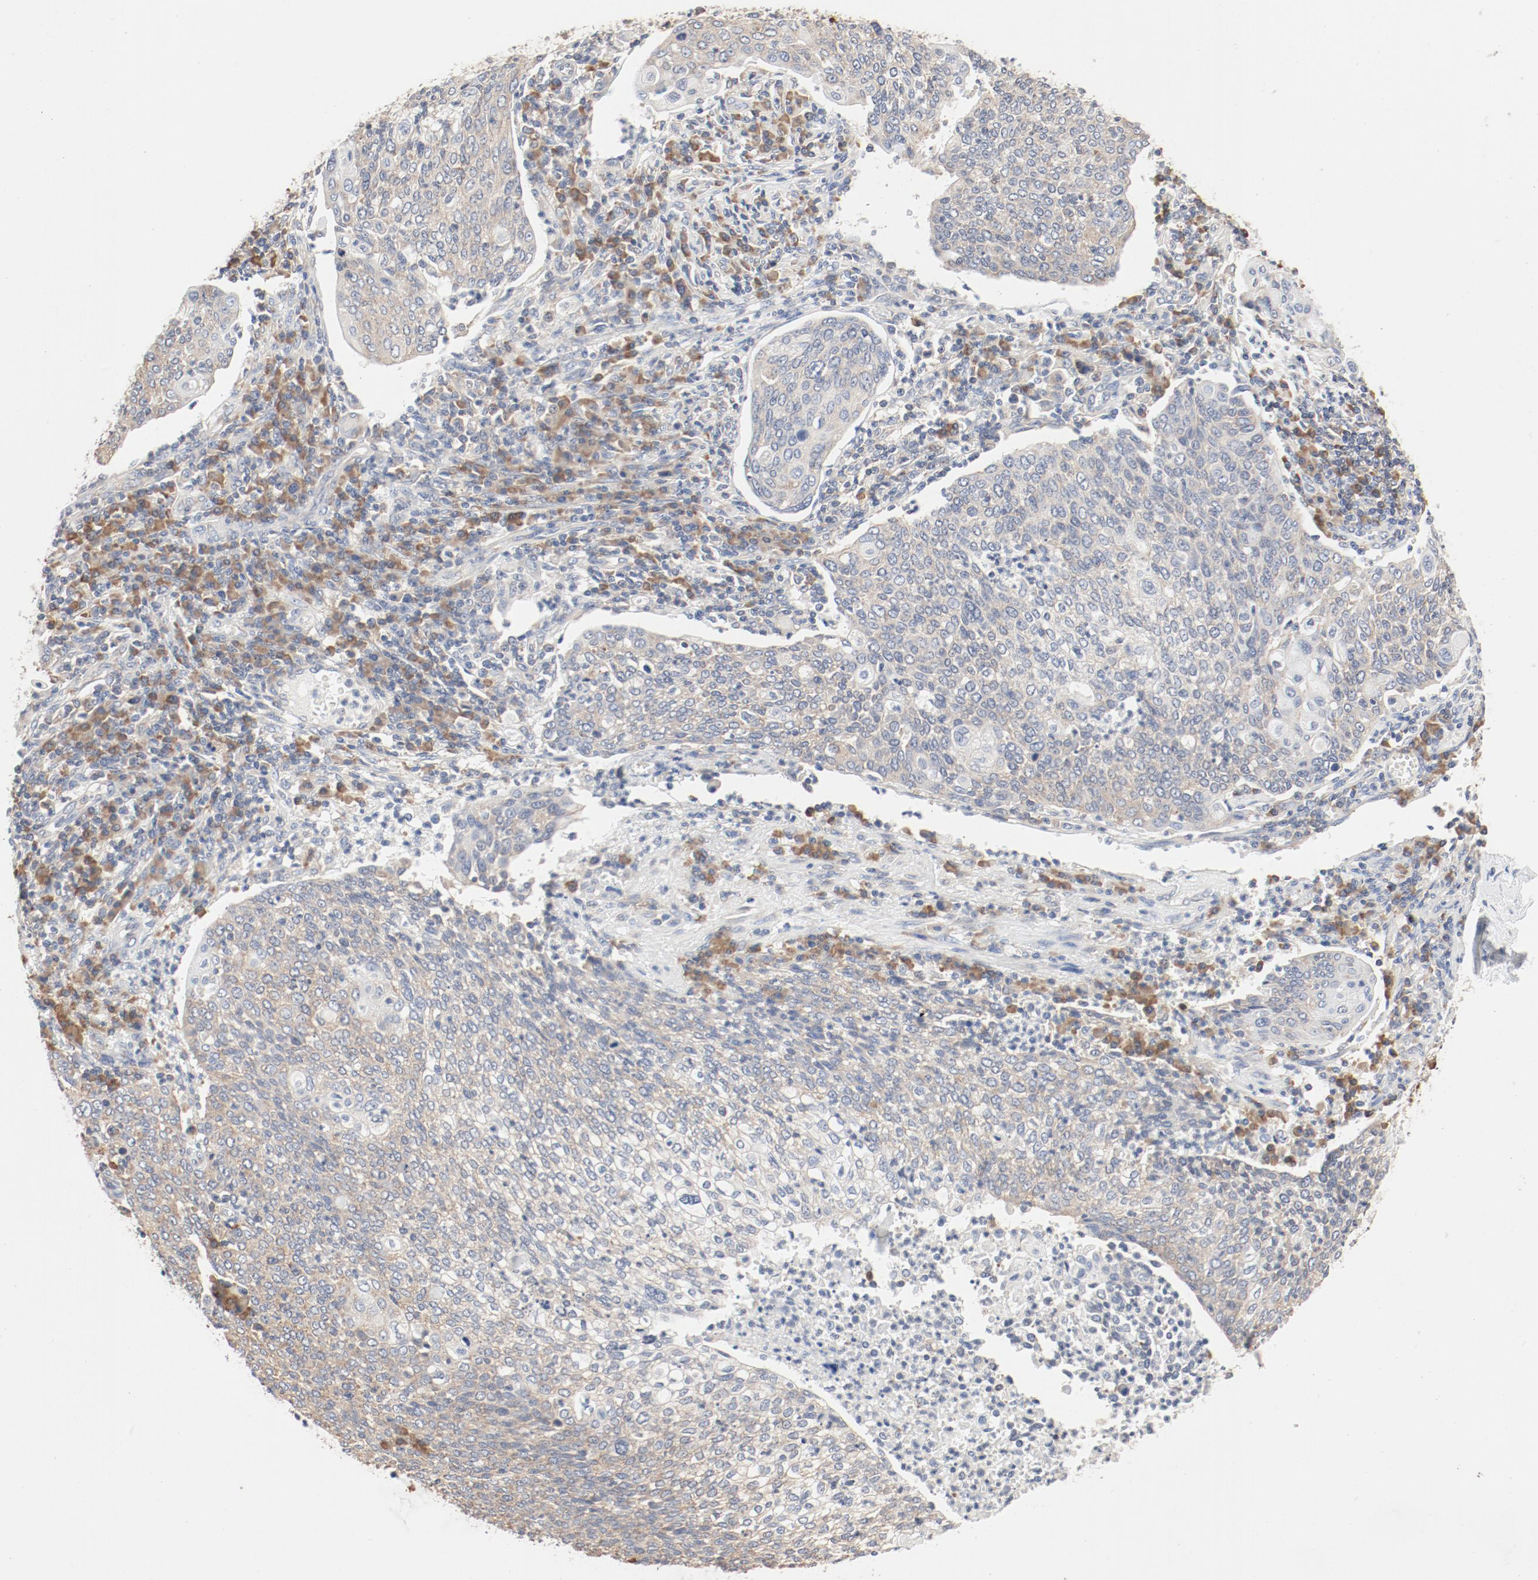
{"staining": {"intensity": "weak", "quantity": ">75%", "location": "cytoplasmic/membranous"}, "tissue": "cervical cancer", "cell_type": "Tumor cells", "image_type": "cancer", "snomed": [{"axis": "morphology", "description": "Squamous cell carcinoma, NOS"}, {"axis": "topography", "description": "Cervix"}], "caption": "Squamous cell carcinoma (cervical) stained with immunohistochemistry (IHC) exhibits weak cytoplasmic/membranous staining in approximately >75% of tumor cells. The staining was performed using DAB to visualize the protein expression in brown, while the nuclei were stained in blue with hematoxylin (Magnification: 20x).", "gene": "RPS6", "patient": {"sex": "female", "age": 40}}